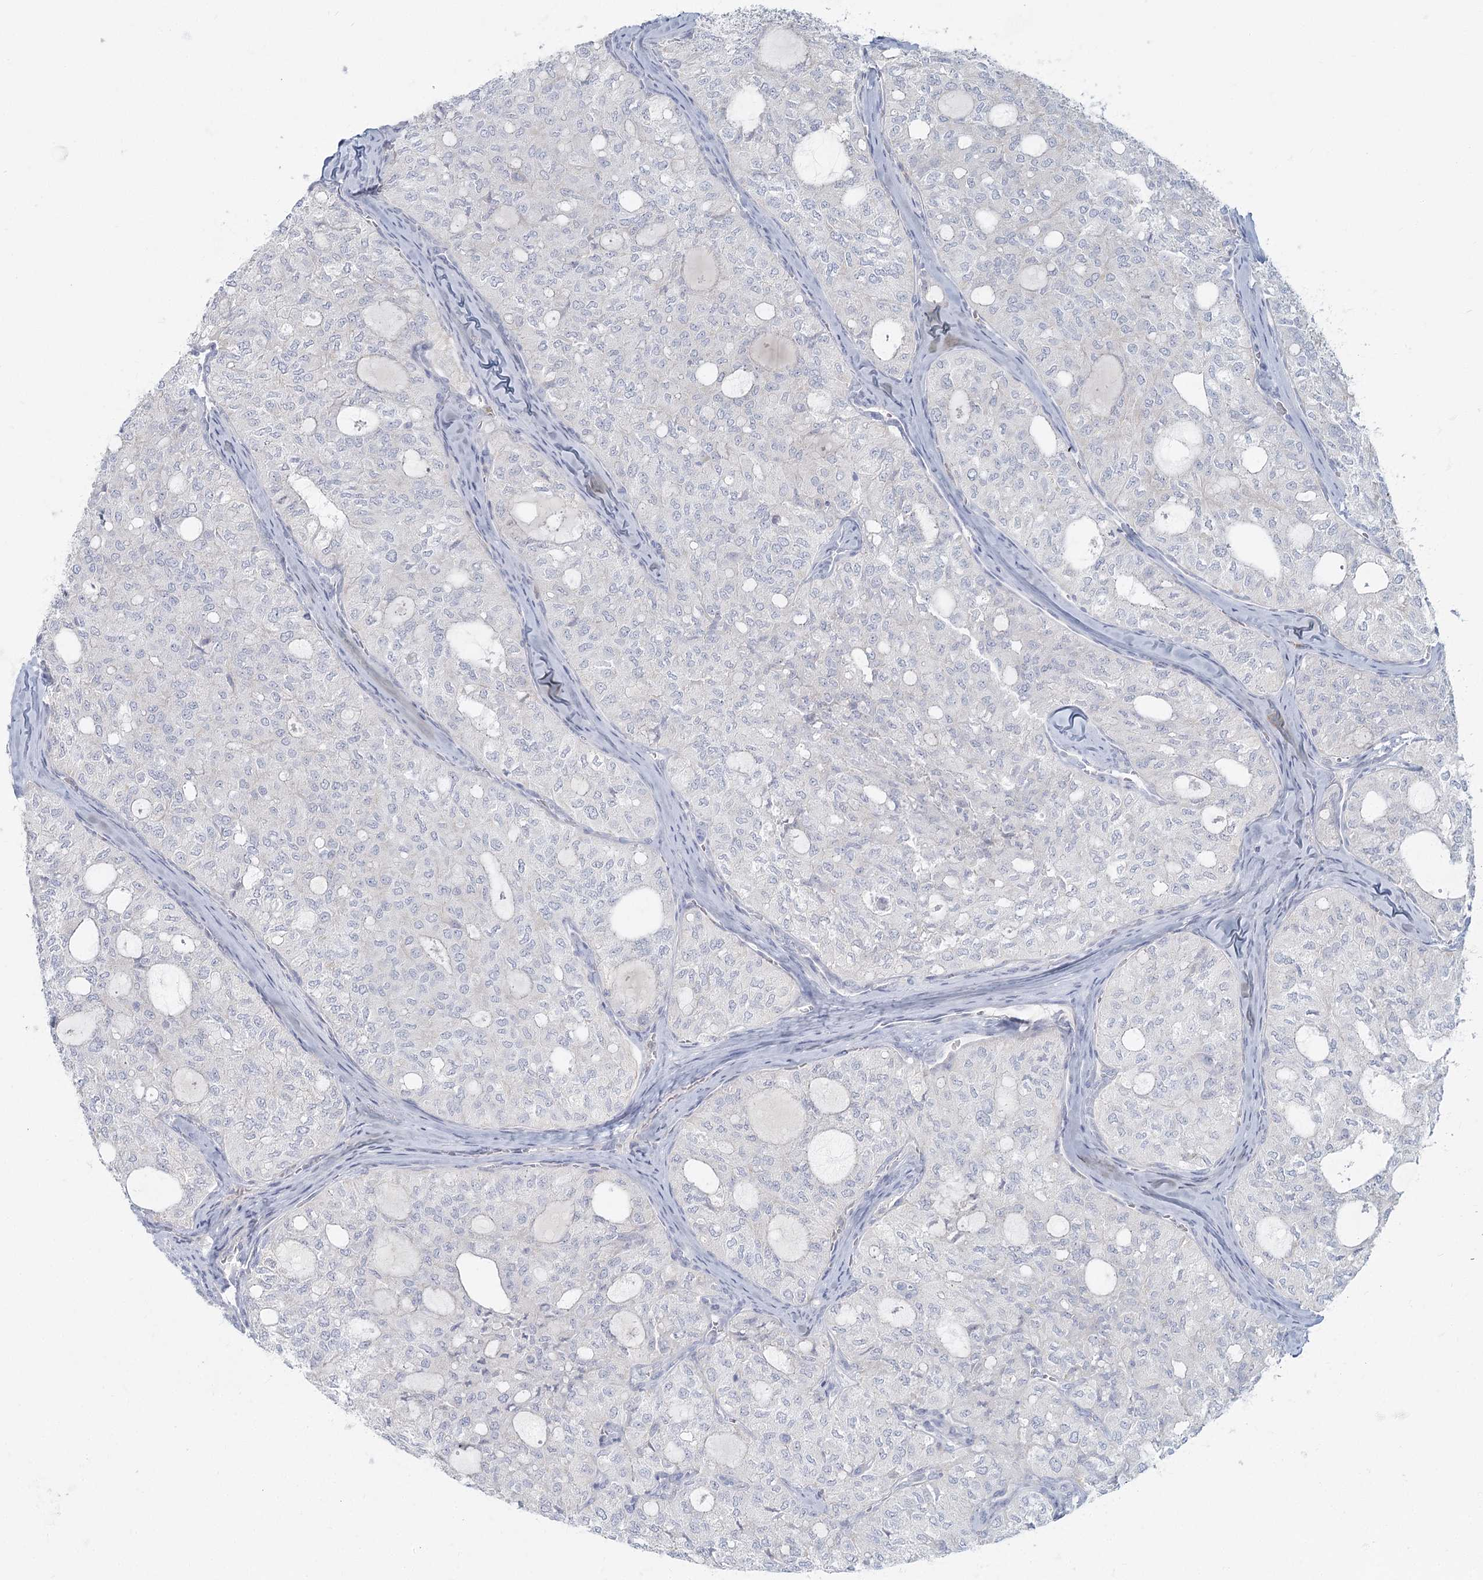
{"staining": {"intensity": "negative", "quantity": "none", "location": "none"}, "tissue": "thyroid cancer", "cell_type": "Tumor cells", "image_type": "cancer", "snomed": [{"axis": "morphology", "description": "Follicular adenoma carcinoma, NOS"}, {"axis": "topography", "description": "Thyroid gland"}], "caption": "Thyroid cancer (follicular adenoma carcinoma) was stained to show a protein in brown. There is no significant expression in tumor cells. (Stains: DAB (3,3'-diaminobenzidine) immunohistochemistry (IHC) with hematoxylin counter stain, Microscopy: brightfield microscopy at high magnification).", "gene": "FAM110C", "patient": {"sex": "male", "age": 75}}